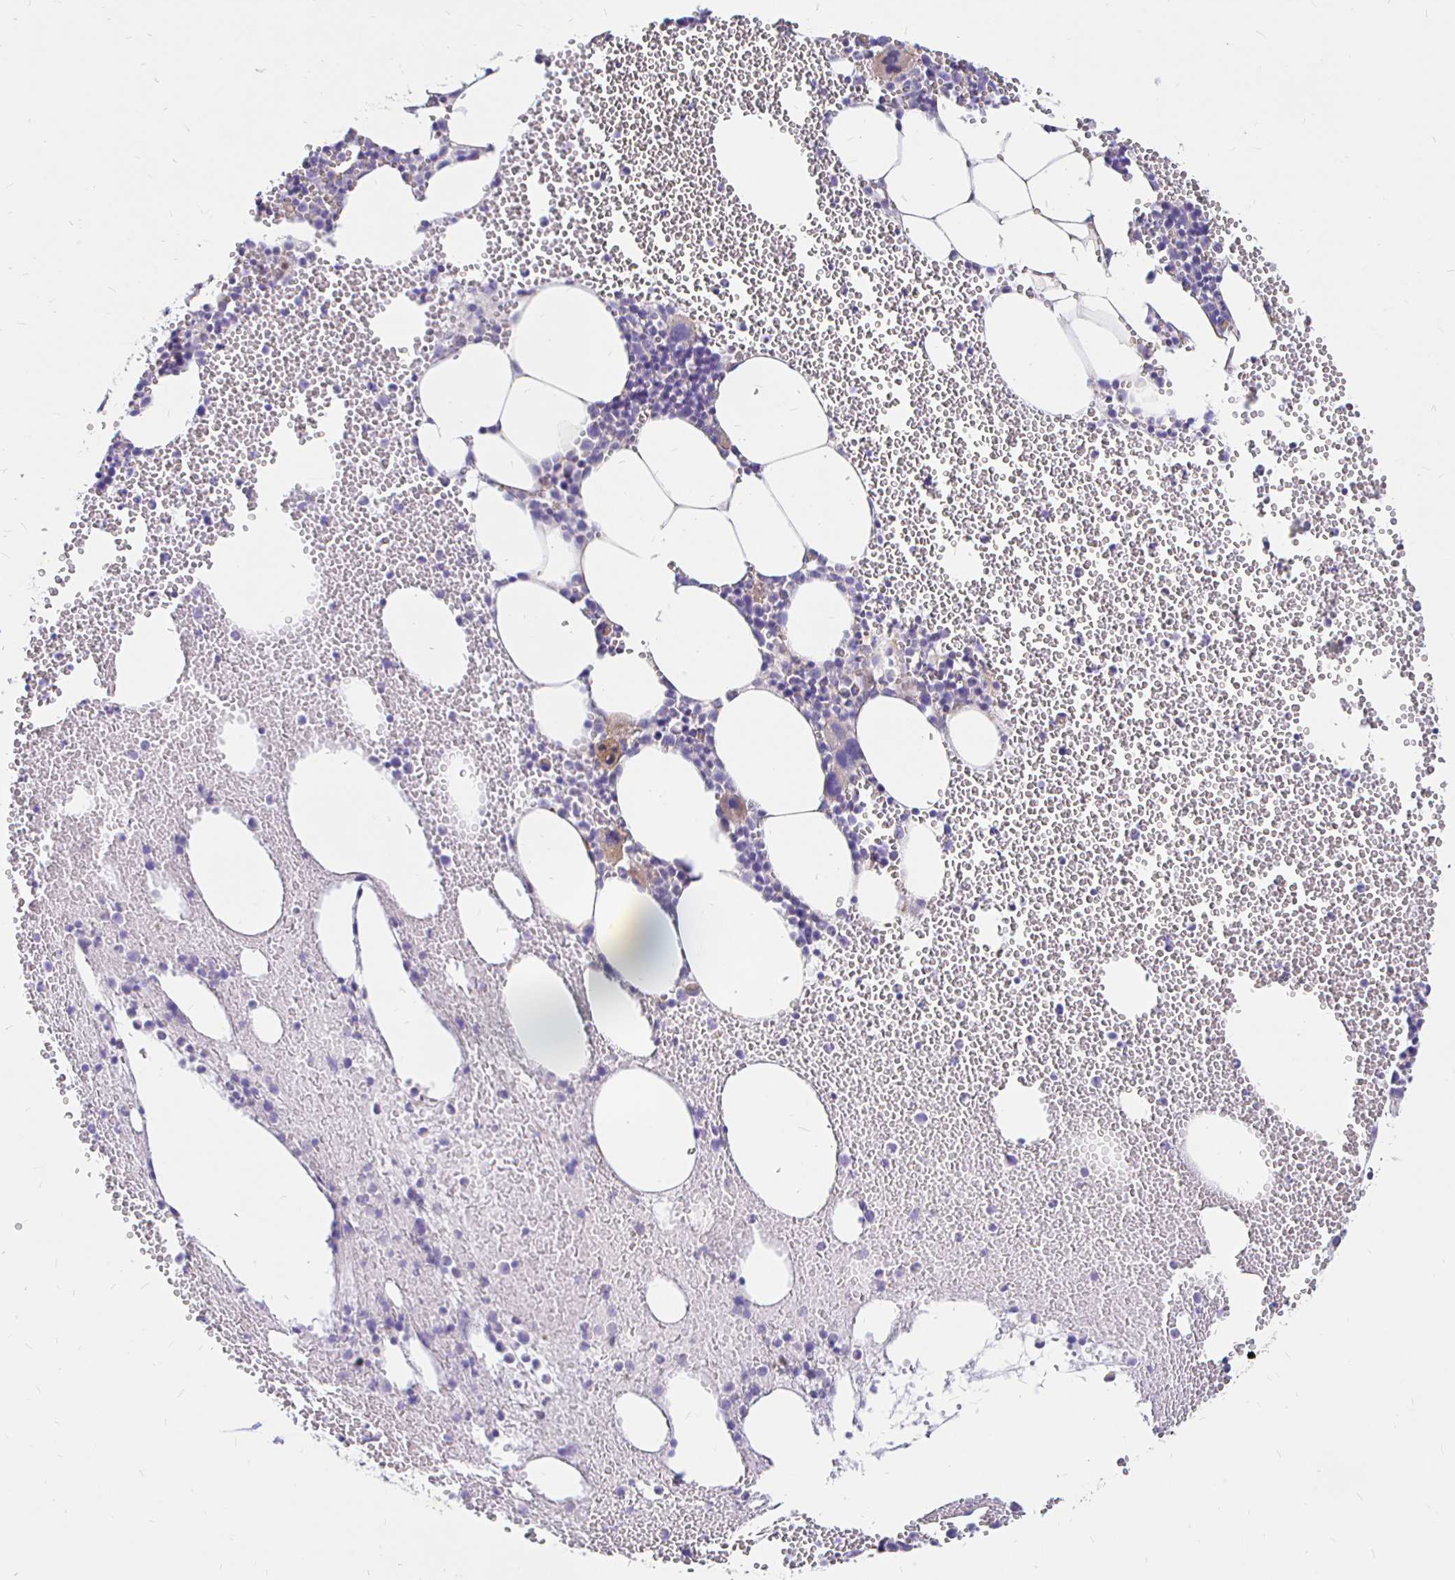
{"staining": {"intensity": "moderate", "quantity": "<25%", "location": "cytoplasmic/membranous"}, "tissue": "bone marrow", "cell_type": "Hematopoietic cells", "image_type": "normal", "snomed": [{"axis": "morphology", "description": "Normal tissue, NOS"}, {"axis": "topography", "description": "Bone marrow"}], "caption": "Immunohistochemical staining of unremarkable bone marrow shows low levels of moderate cytoplasmic/membranous staining in approximately <25% of hematopoietic cells.", "gene": "PALM2AKAP2", "patient": {"sex": "female", "age": 80}}